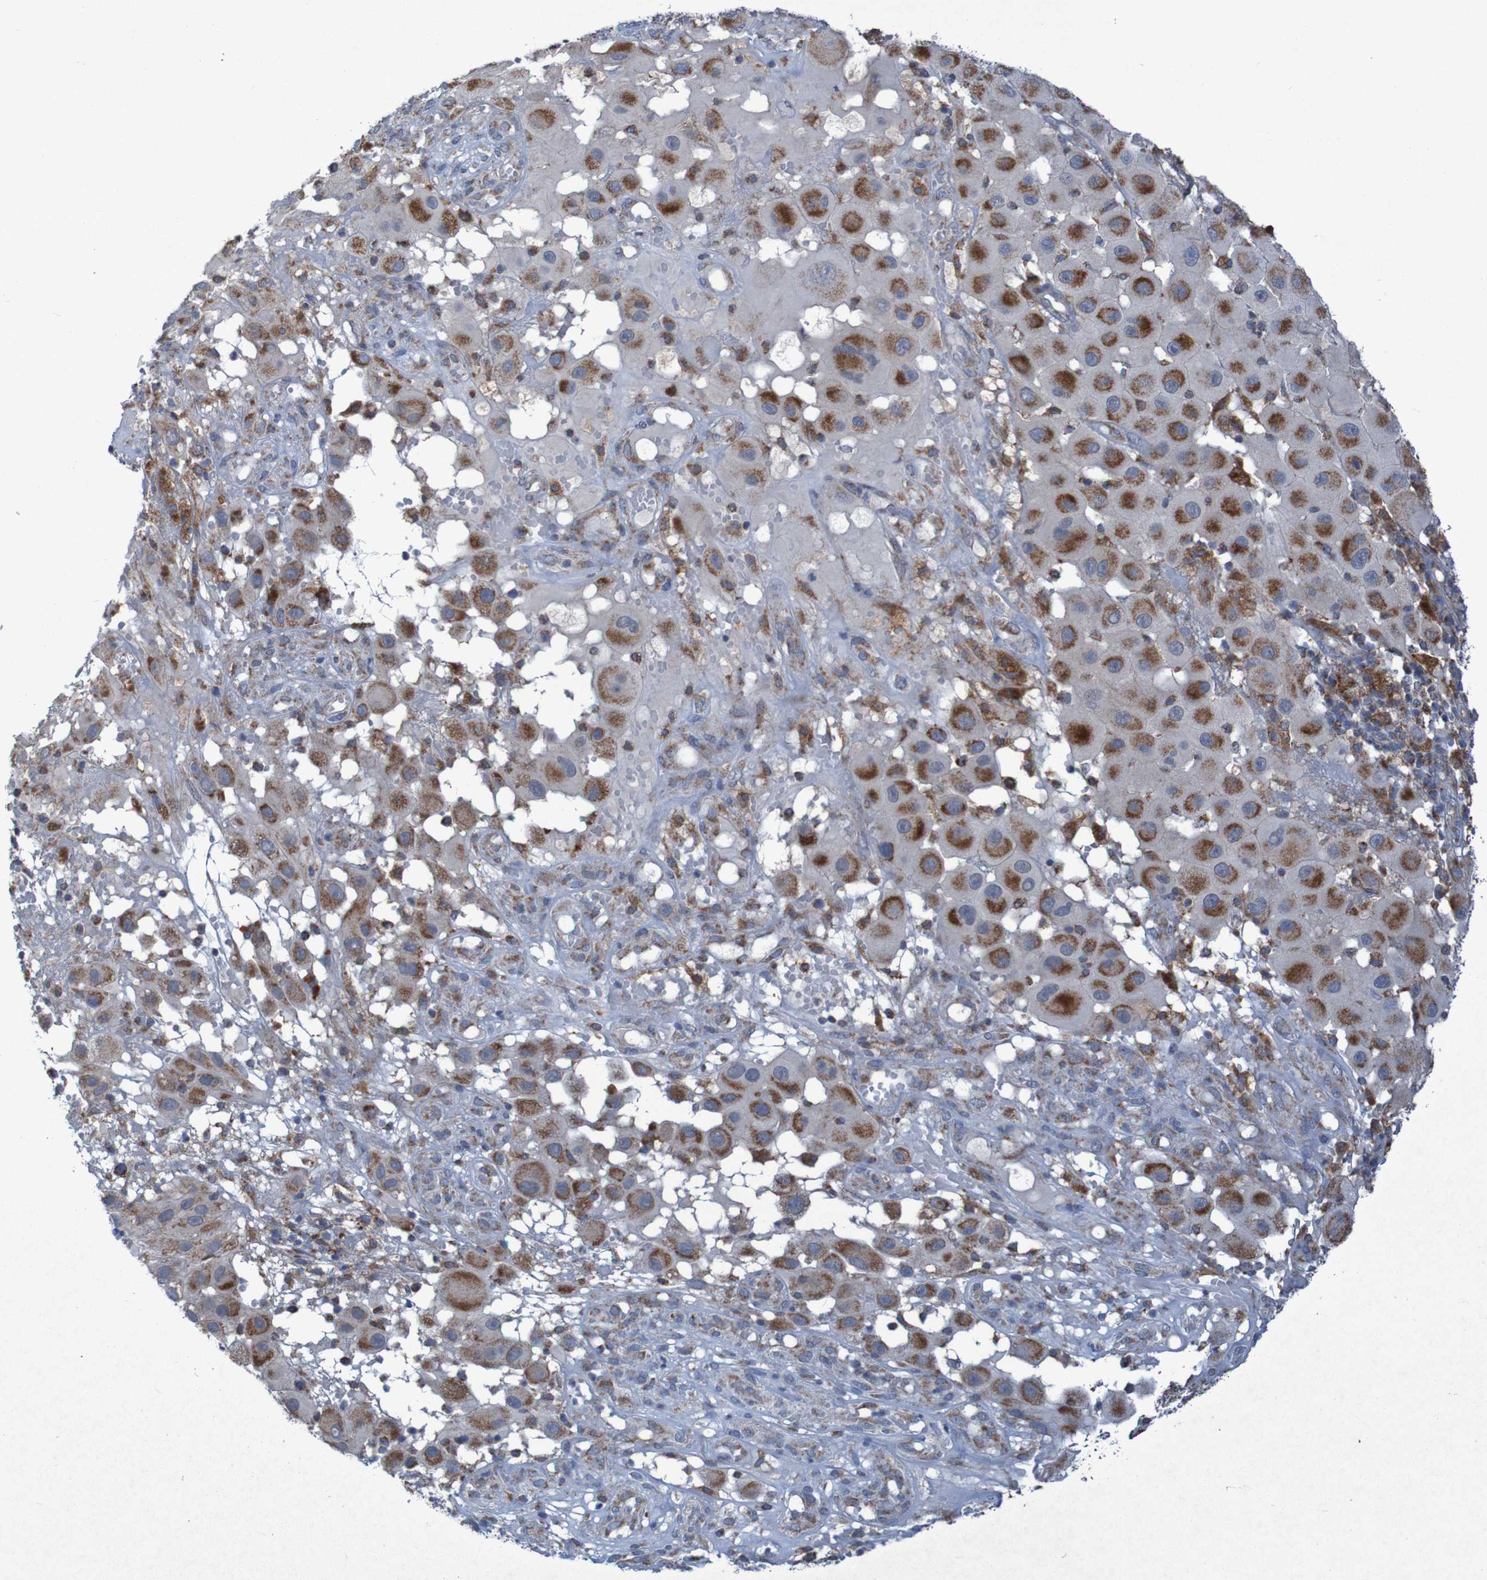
{"staining": {"intensity": "moderate", "quantity": ">75%", "location": "cytoplasmic/membranous"}, "tissue": "melanoma", "cell_type": "Tumor cells", "image_type": "cancer", "snomed": [{"axis": "morphology", "description": "Malignant melanoma, NOS"}, {"axis": "topography", "description": "Skin"}], "caption": "Moderate cytoplasmic/membranous staining is identified in approximately >75% of tumor cells in malignant melanoma. Using DAB (brown) and hematoxylin (blue) stains, captured at high magnification using brightfield microscopy.", "gene": "CCDC51", "patient": {"sex": "female", "age": 81}}